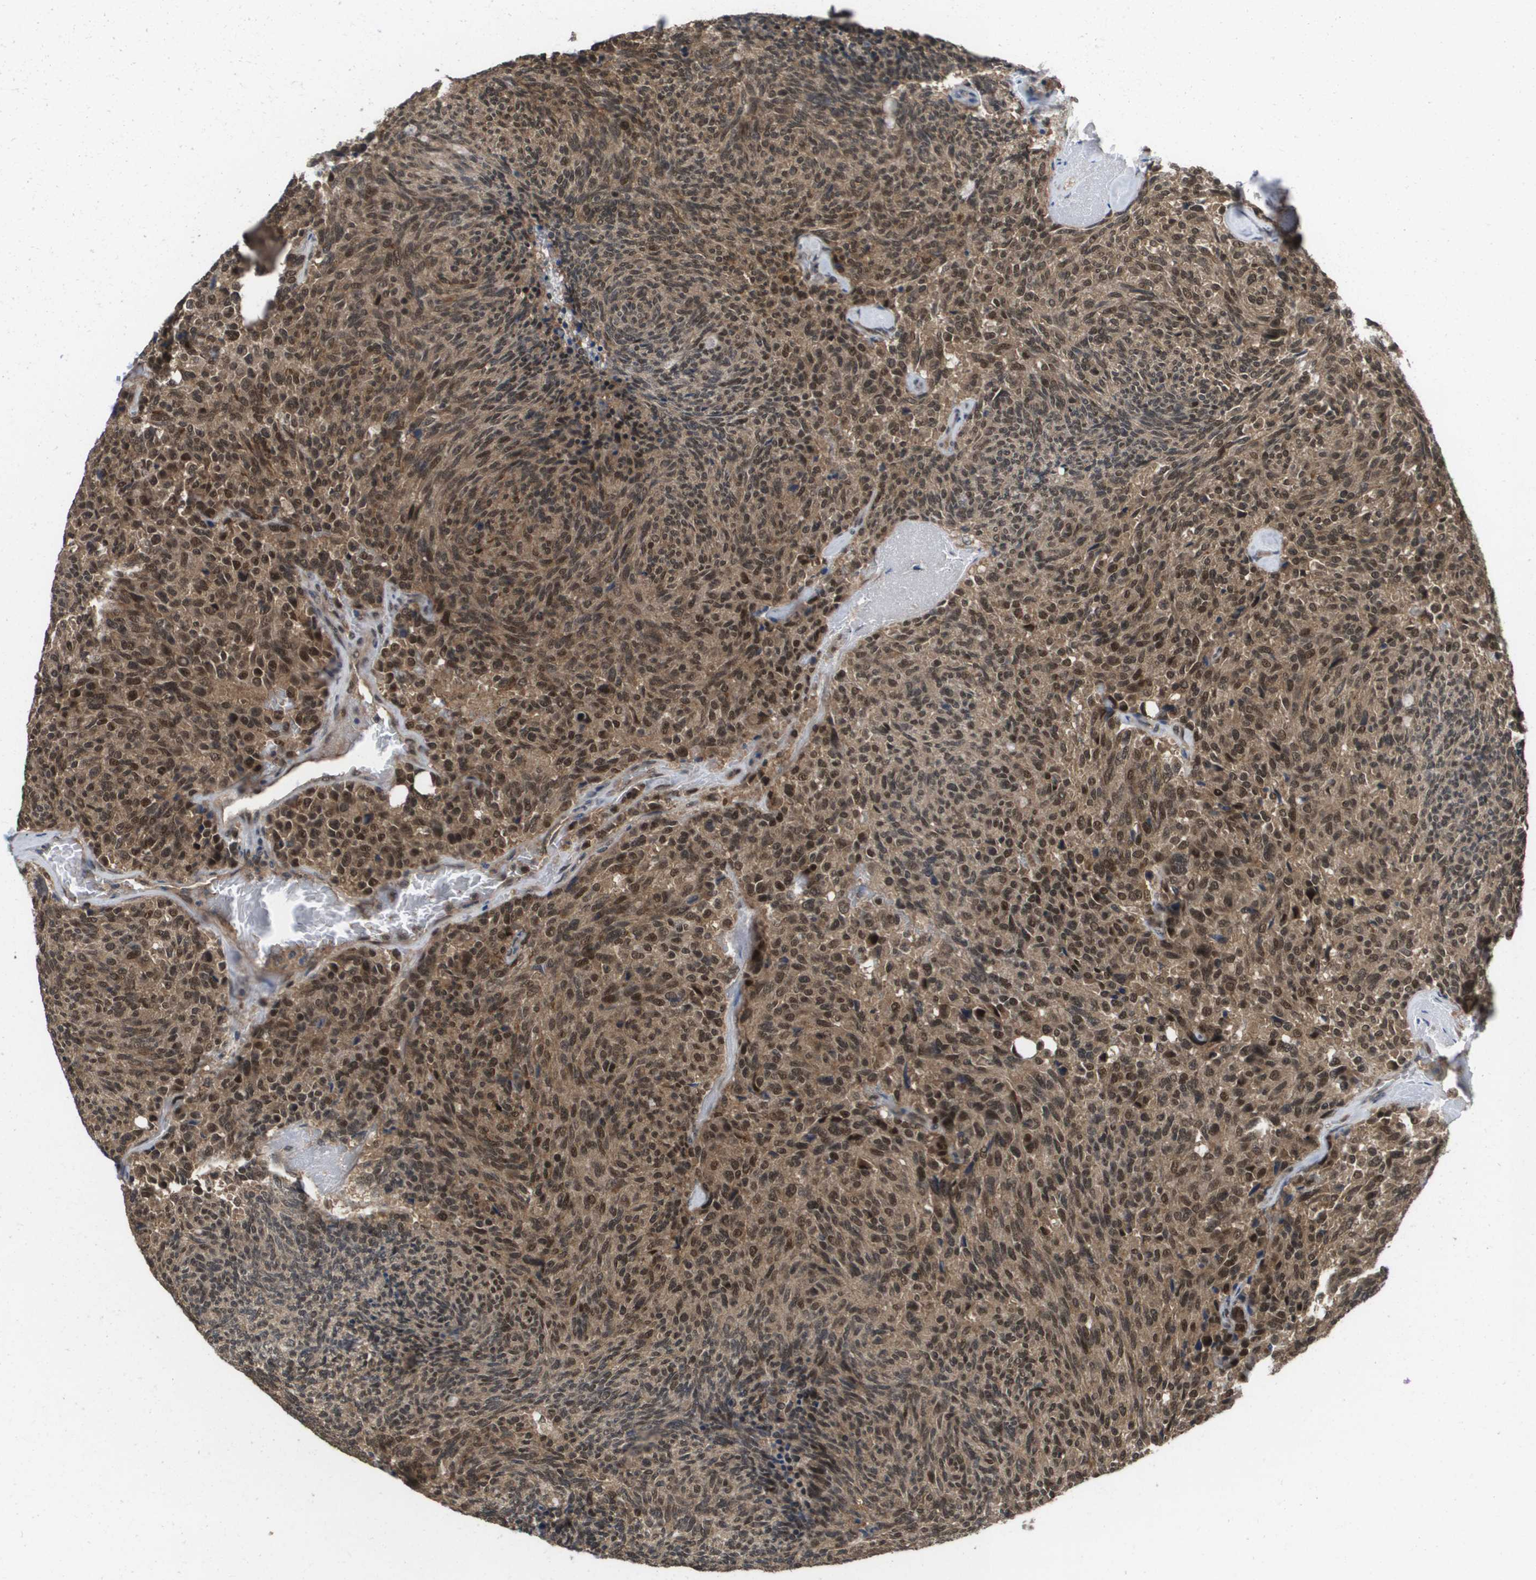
{"staining": {"intensity": "strong", "quantity": ">75%", "location": "cytoplasmic/membranous,nuclear"}, "tissue": "carcinoid", "cell_type": "Tumor cells", "image_type": "cancer", "snomed": [{"axis": "morphology", "description": "Carcinoid, malignant, NOS"}, {"axis": "topography", "description": "Pancreas"}], "caption": "A brown stain highlights strong cytoplasmic/membranous and nuclear staining of a protein in carcinoid tumor cells.", "gene": "AMBRA1", "patient": {"sex": "female", "age": 54}}